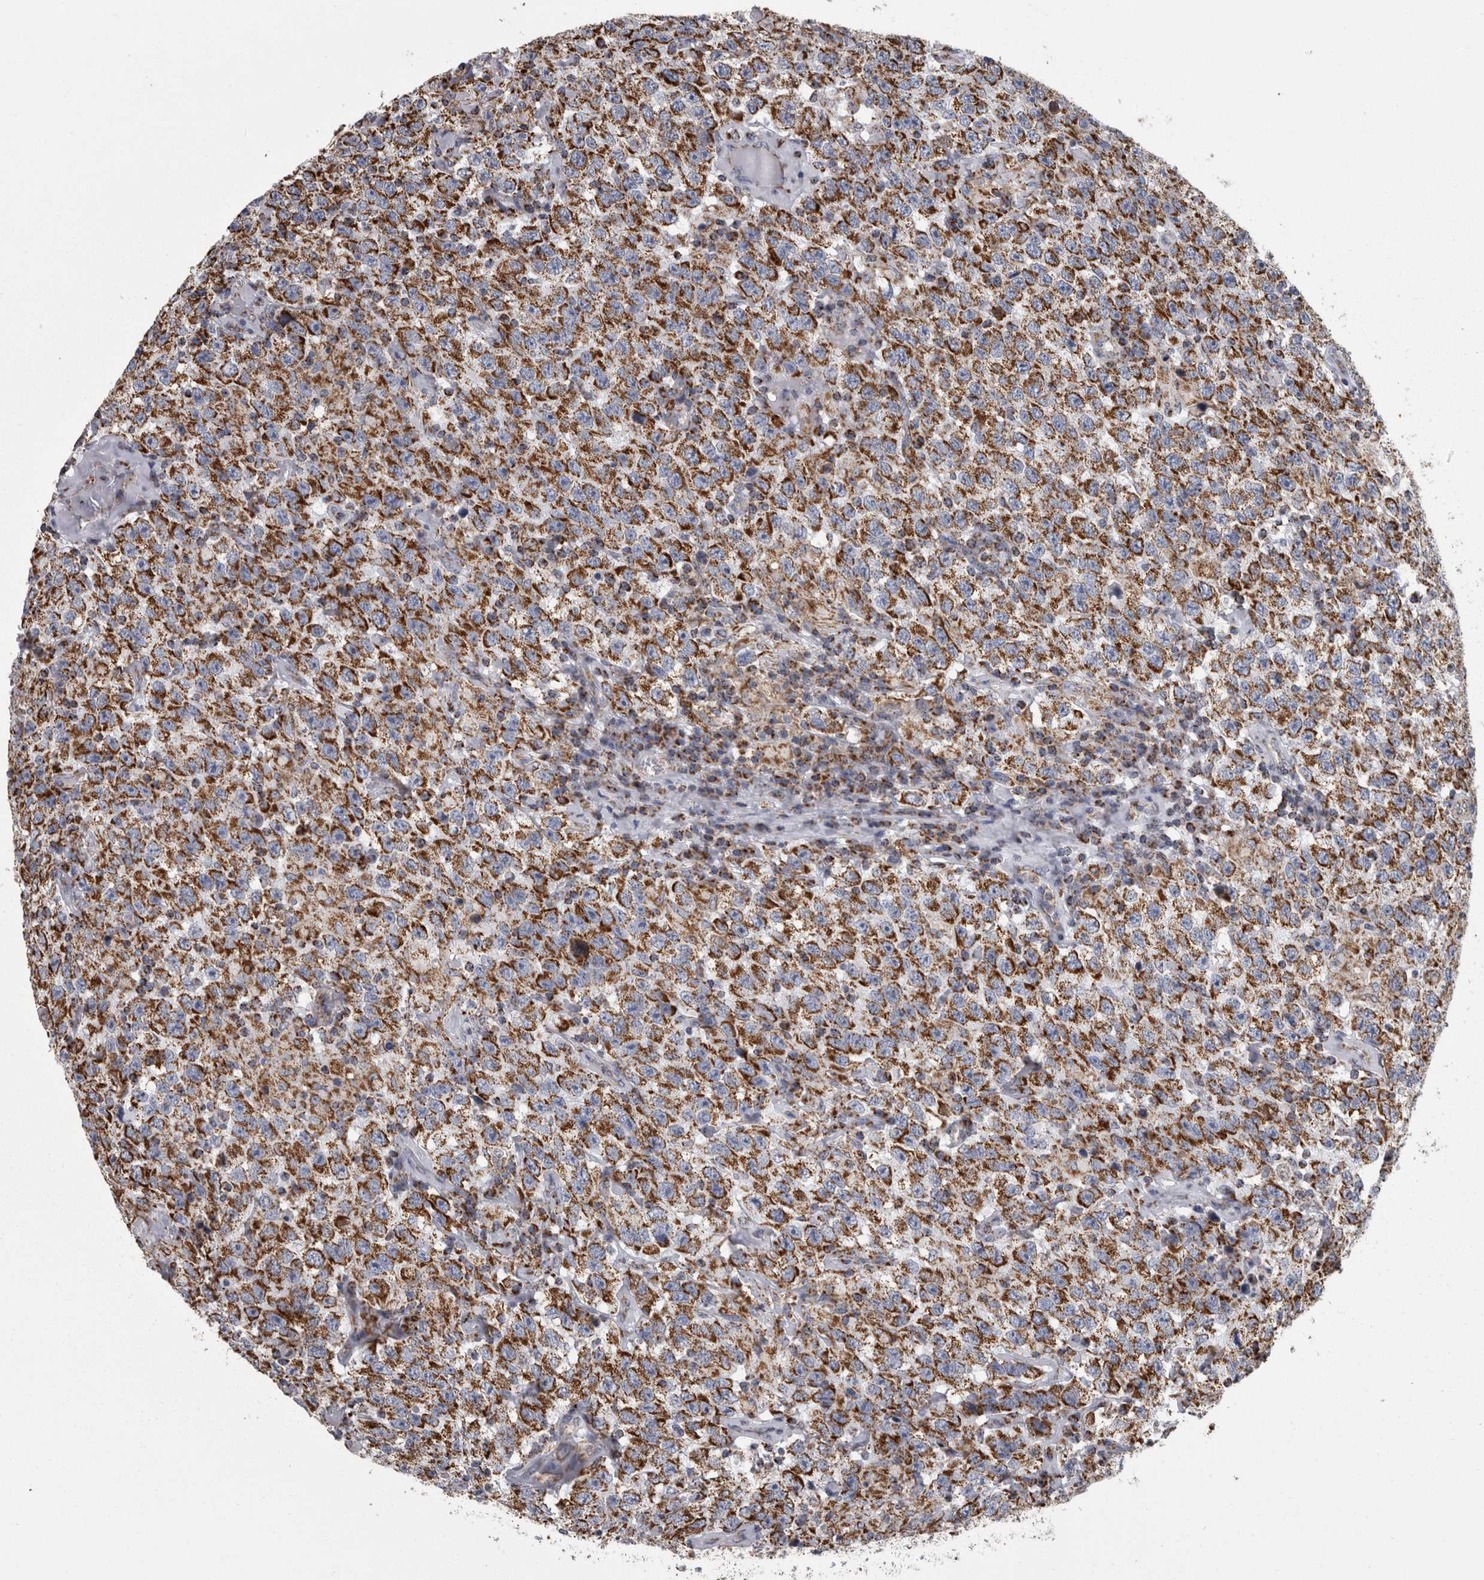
{"staining": {"intensity": "moderate", "quantity": ">75%", "location": "cytoplasmic/membranous"}, "tissue": "testis cancer", "cell_type": "Tumor cells", "image_type": "cancer", "snomed": [{"axis": "morphology", "description": "Seminoma, NOS"}, {"axis": "topography", "description": "Testis"}], "caption": "Tumor cells exhibit medium levels of moderate cytoplasmic/membranous positivity in approximately >75% of cells in testis cancer. (IHC, brightfield microscopy, high magnification).", "gene": "MDH2", "patient": {"sex": "male", "age": 41}}